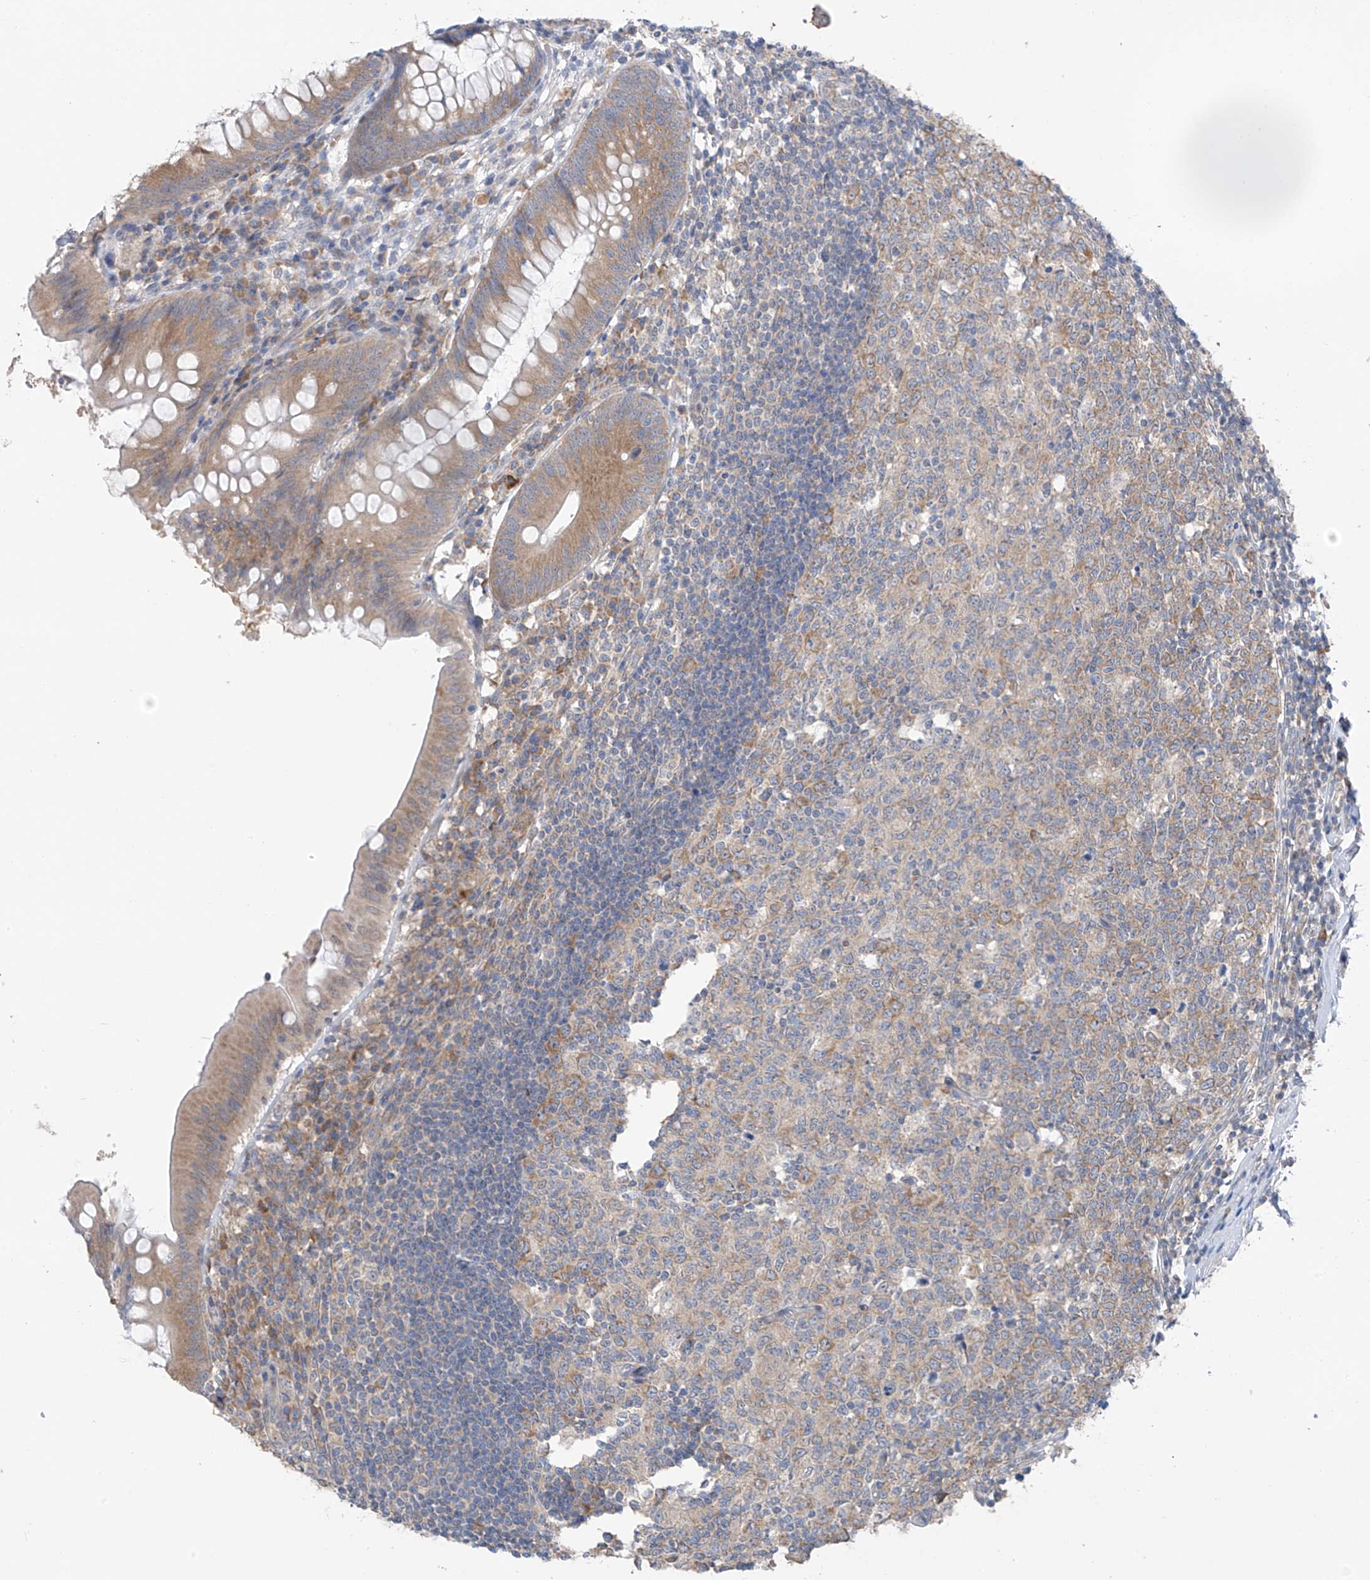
{"staining": {"intensity": "moderate", "quantity": "25%-75%", "location": "cytoplasmic/membranous"}, "tissue": "appendix", "cell_type": "Glandular cells", "image_type": "normal", "snomed": [{"axis": "morphology", "description": "Normal tissue, NOS"}, {"axis": "topography", "description": "Appendix"}], "caption": "Moderate cytoplasmic/membranous positivity is appreciated in about 25%-75% of glandular cells in unremarkable appendix. Nuclei are stained in blue.", "gene": "RPL4", "patient": {"sex": "female", "age": 54}}